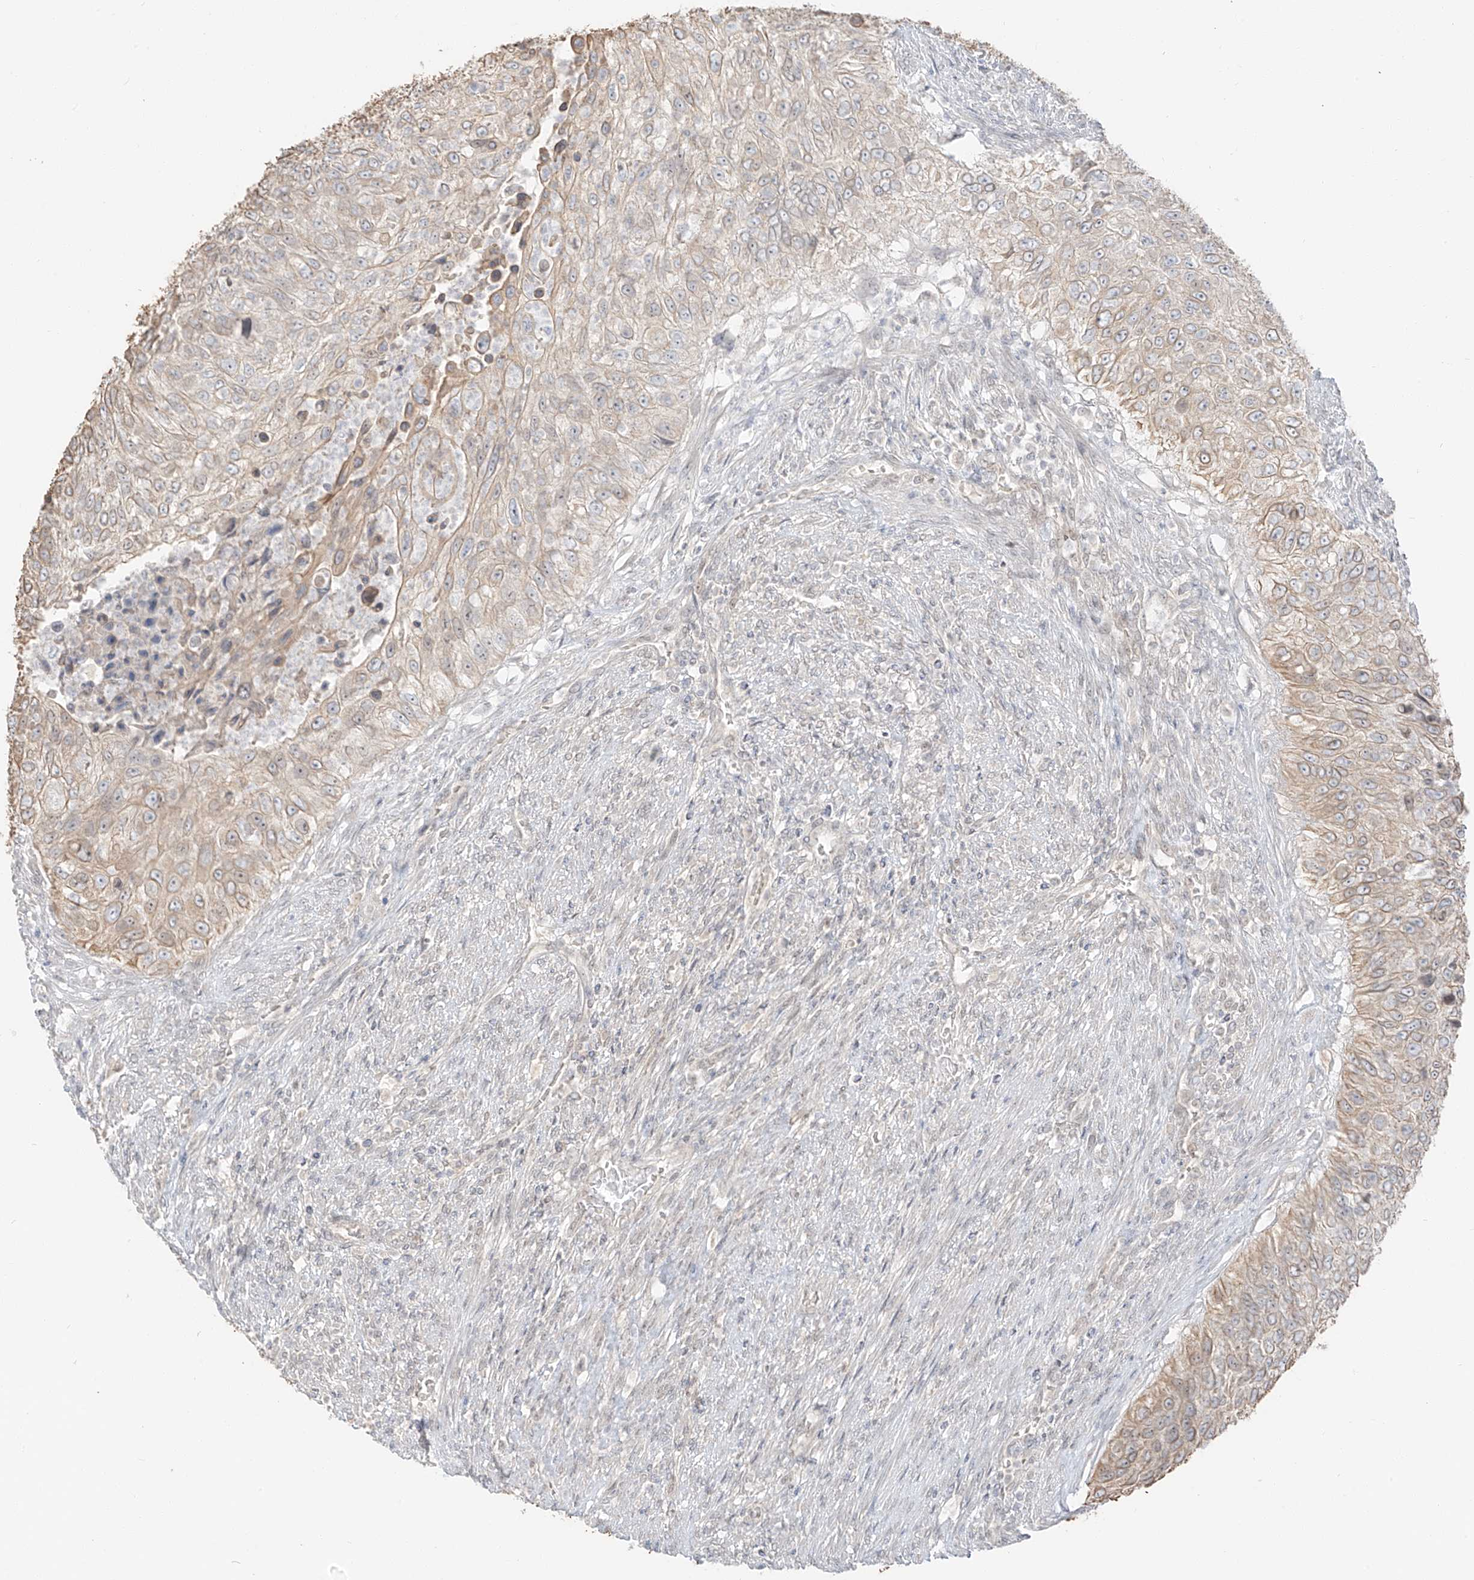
{"staining": {"intensity": "weak", "quantity": "<25%", "location": "cytoplasmic/membranous"}, "tissue": "urothelial cancer", "cell_type": "Tumor cells", "image_type": "cancer", "snomed": [{"axis": "morphology", "description": "Urothelial carcinoma, High grade"}, {"axis": "topography", "description": "Urinary bladder"}], "caption": "Urothelial cancer was stained to show a protein in brown. There is no significant expression in tumor cells.", "gene": "ZNF774", "patient": {"sex": "female", "age": 60}}